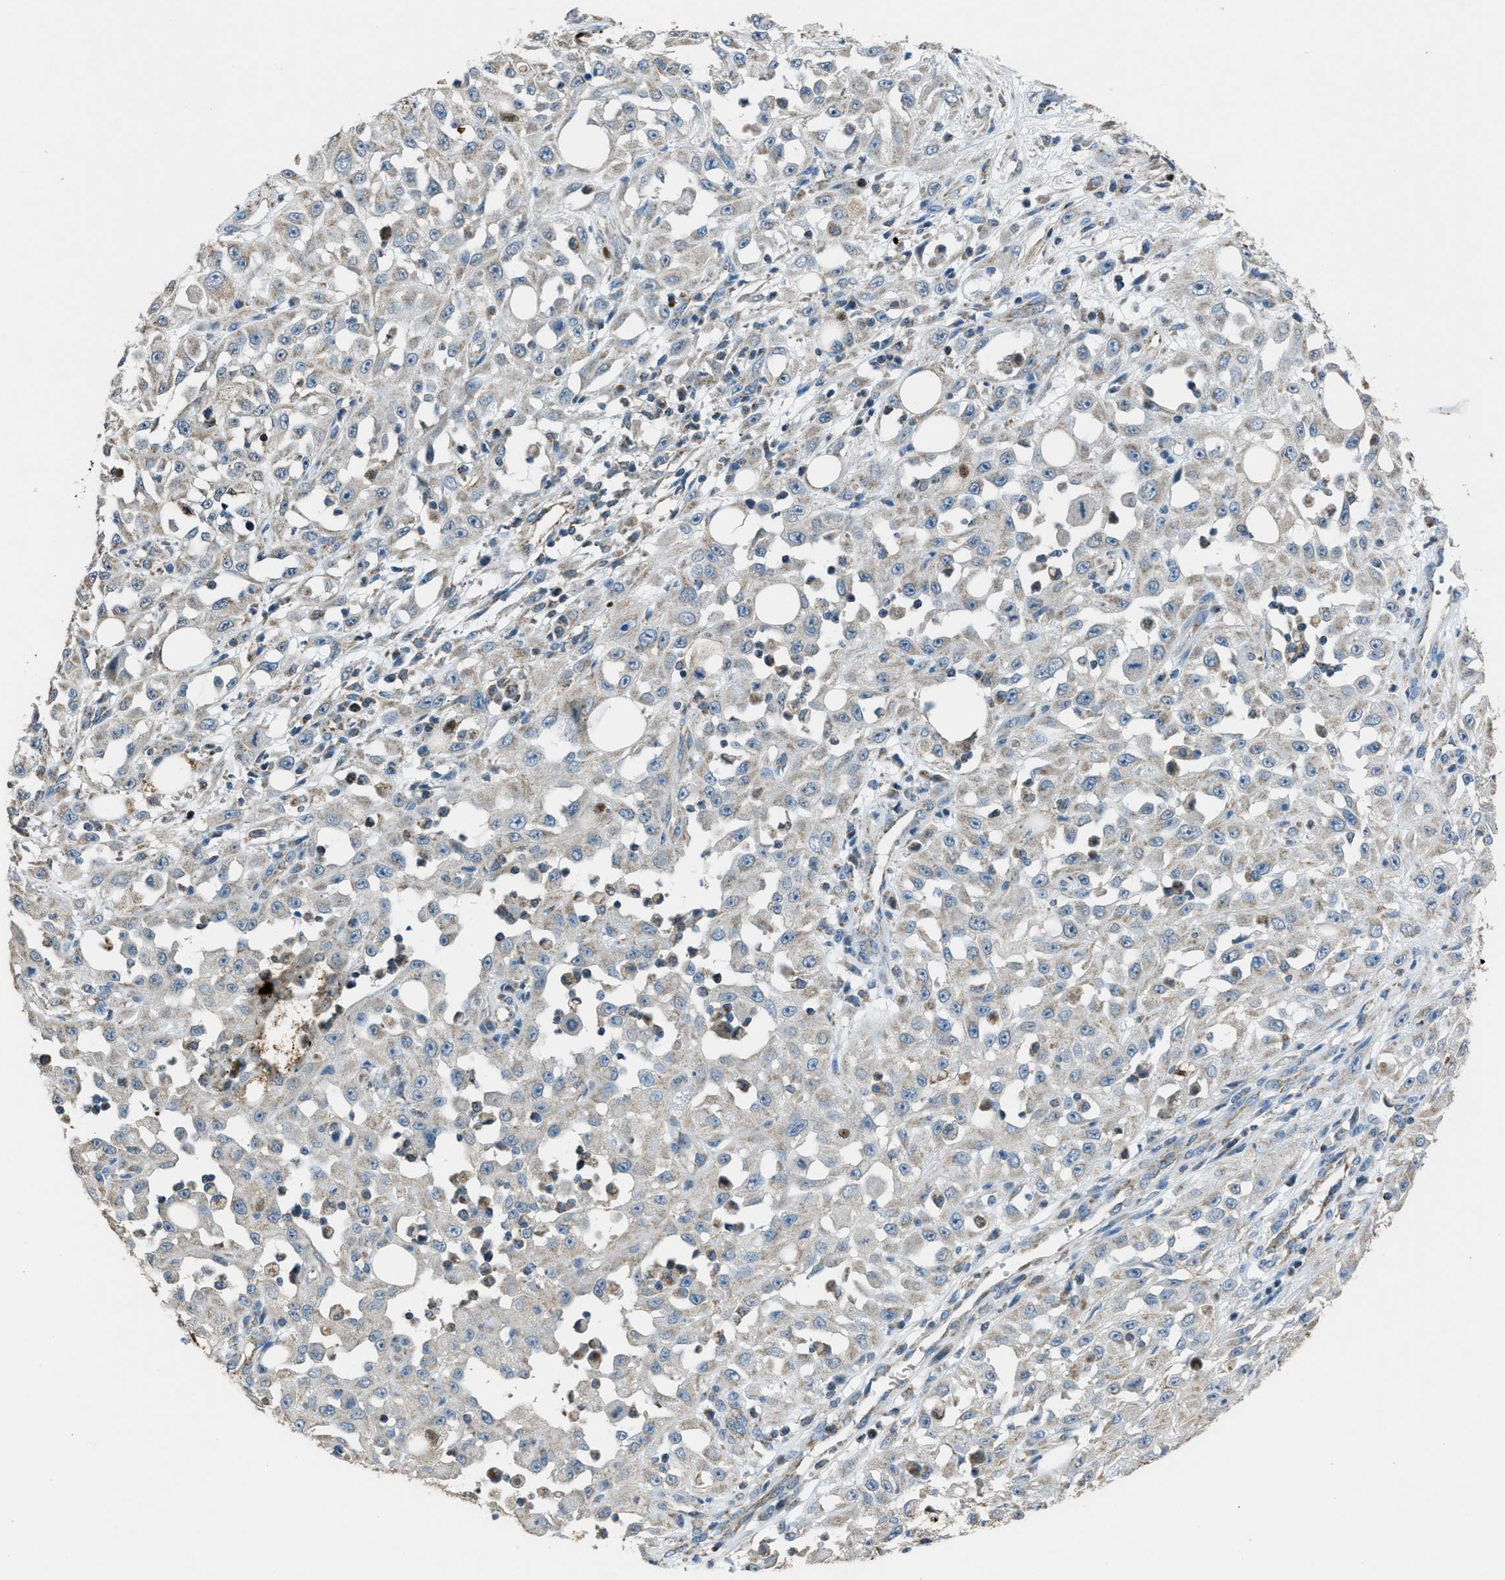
{"staining": {"intensity": "weak", "quantity": "<25%", "location": "cytoplasmic/membranous"}, "tissue": "skin cancer", "cell_type": "Tumor cells", "image_type": "cancer", "snomed": [{"axis": "morphology", "description": "Squamous cell carcinoma, NOS"}, {"axis": "morphology", "description": "Squamous cell carcinoma, metastatic, NOS"}, {"axis": "topography", "description": "Skin"}, {"axis": "topography", "description": "Lymph node"}], "caption": "Micrograph shows no significant protein positivity in tumor cells of skin metastatic squamous cell carcinoma.", "gene": "SLC25A11", "patient": {"sex": "male", "age": 75}}